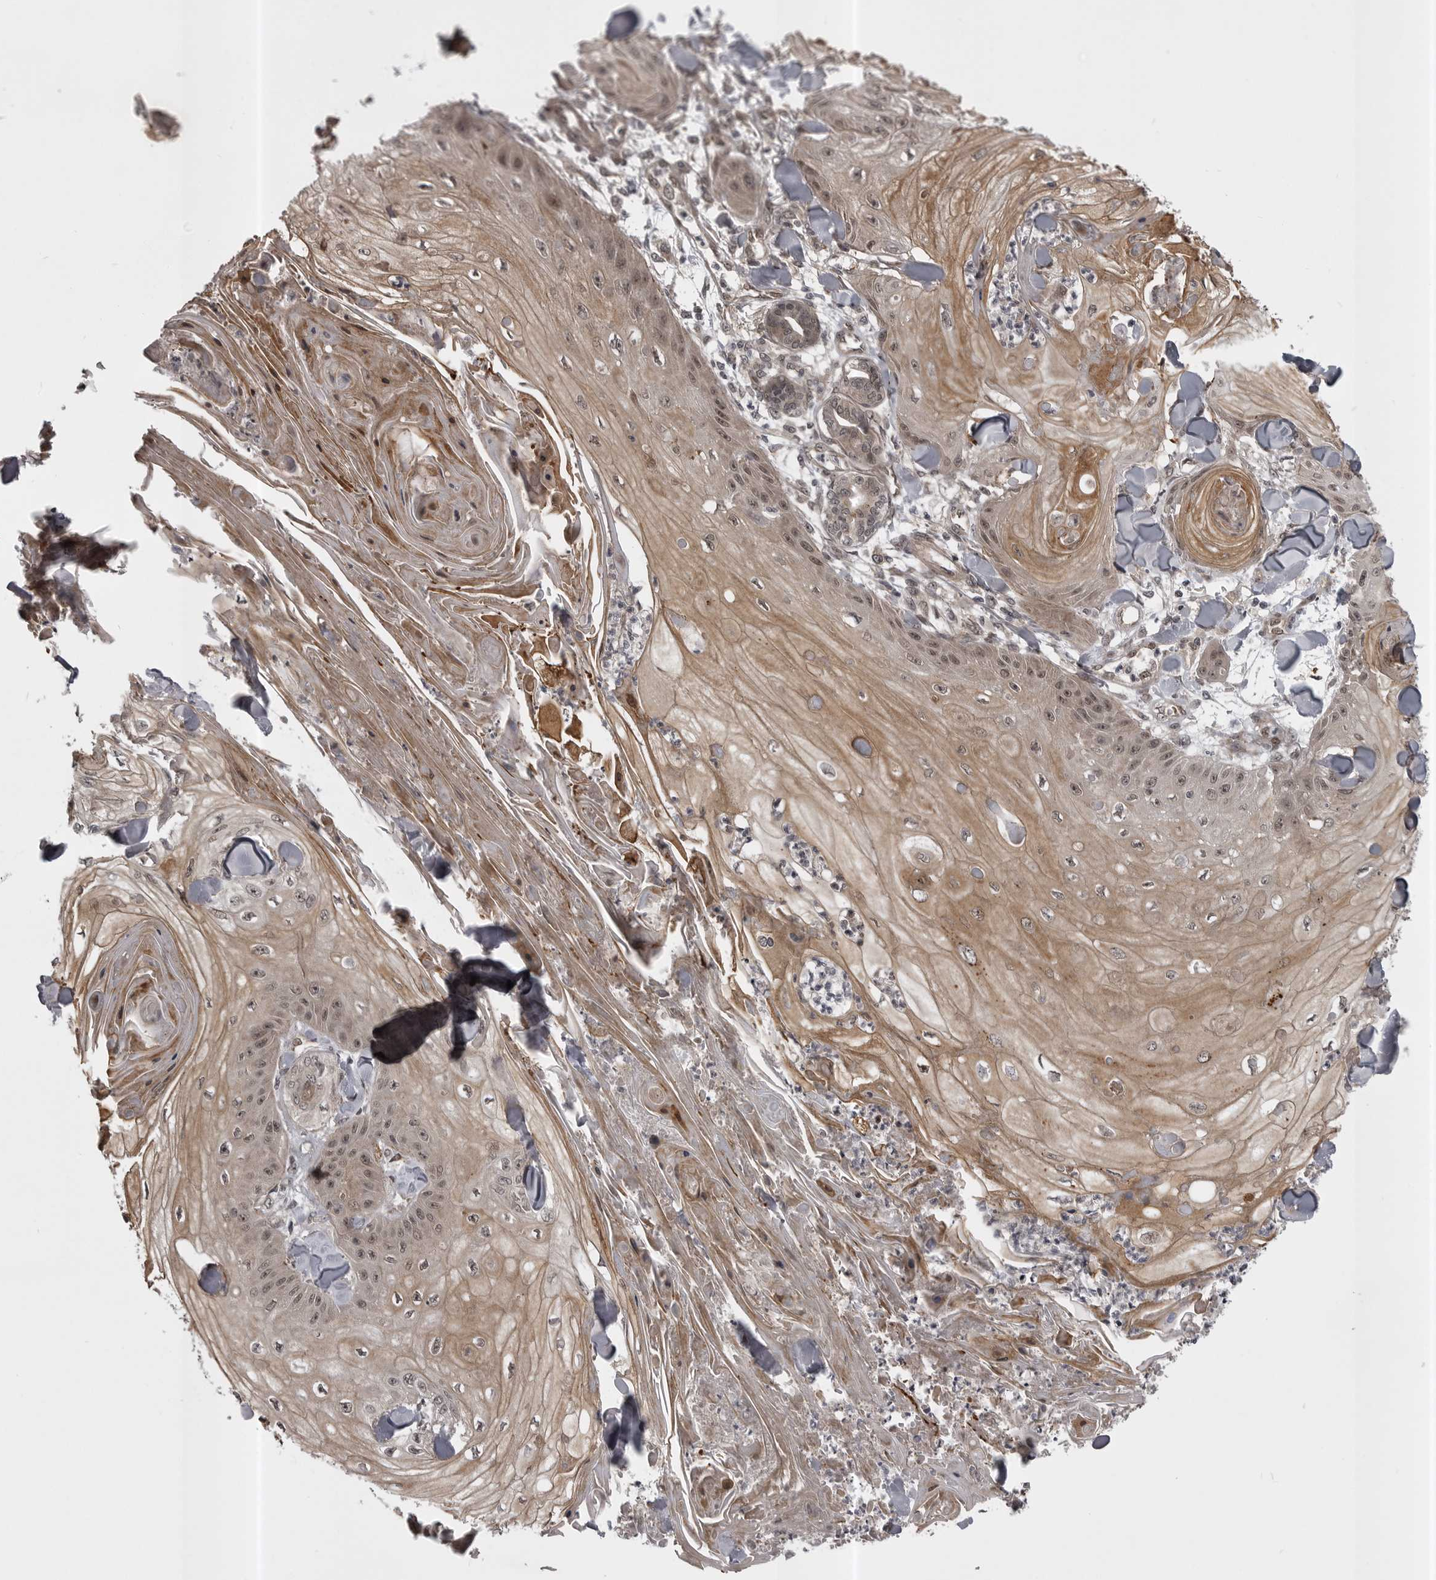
{"staining": {"intensity": "weak", "quantity": ">75%", "location": "cytoplasmic/membranous,nuclear"}, "tissue": "skin cancer", "cell_type": "Tumor cells", "image_type": "cancer", "snomed": [{"axis": "morphology", "description": "Squamous cell carcinoma, NOS"}, {"axis": "topography", "description": "Skin"}], "caption": "Immunohistochemical staining of human squamous cell carcinoma (skin) shows low levels of weak cytoplasmic/membranous and nuclear protein staining in approximately >75% of tumor cells.", "gene": "SNX16", "patient": {"sex": "male", "age": 74}}